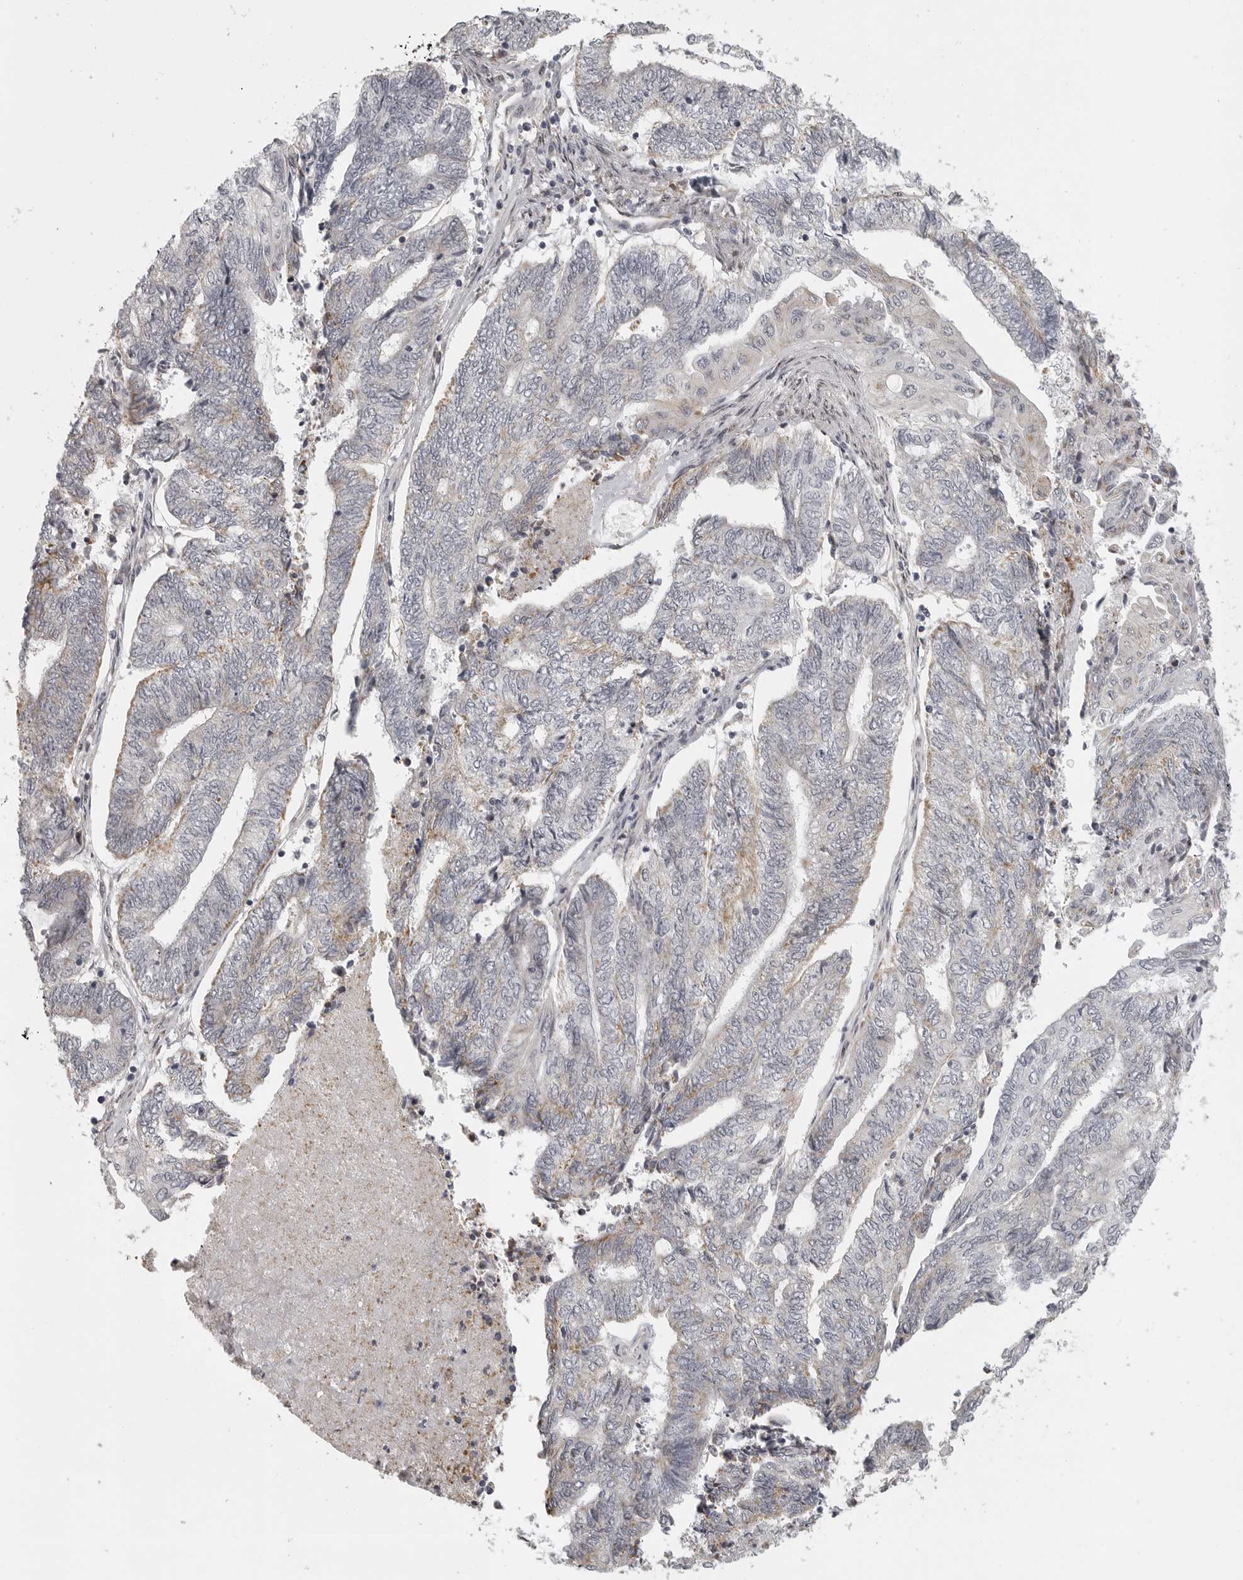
{"staining": {"intensity": "weak", "quantity": "<25%", "location": "cytoplasmic/membranous"}, "tissue": "endometrial cancer", "cell_type": "Tumor cells", "image_type": "cancer", "snomed": [{"axis": "morphology", "description": "Adenocarcinoma, NOS"}, {"axis": "topography", "description": "Uterus"}, {"axis": "topography", "description": "Endometrium"}], "caption": "Endometrial adenocarcinoma was stained to show a protein in brown. There is no significant staining in tumor cells.", "gene": "POLE2", "patient": {"sex": "female", "age": 70}}